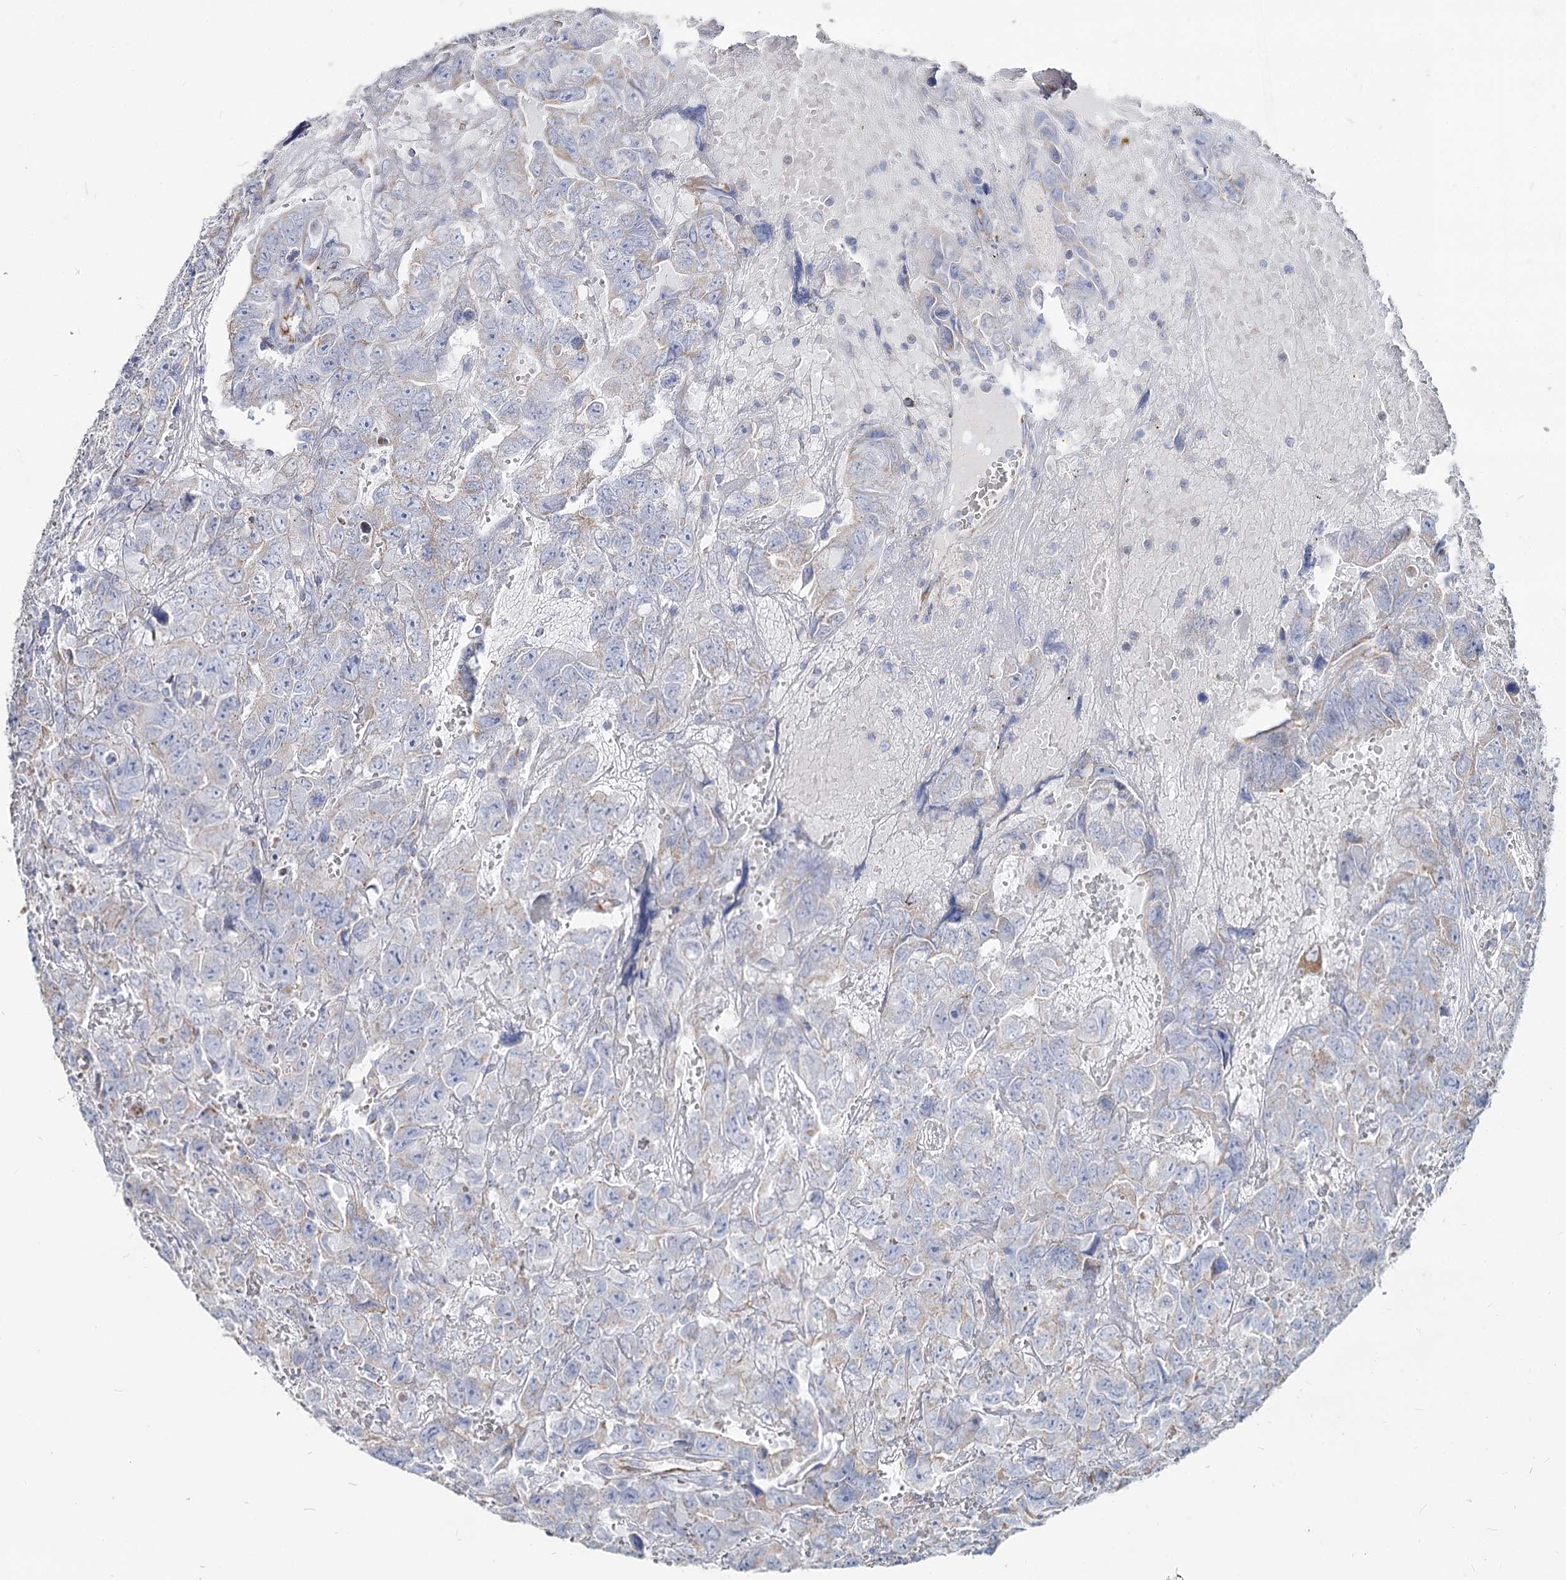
{"staining": {"intensity": "weak", "quantity": "<25%", "location": "cytoplasmic/membranous"}, "tissue": "testis cancer", "cell_type": "Tumor cells", "image_type": "cancer", "snomed": [{"axis": "morphology", "description": "Carcinoma, Embryonal, NOS"}, {"axis": "topography", "description": "Testis"}], "caption": "The micrograph reveals no significant expression in tumor cells of testis embryonal carcinoma.", "gene": "MCCC2", "patient": {"sex": "male", "age": 45}}